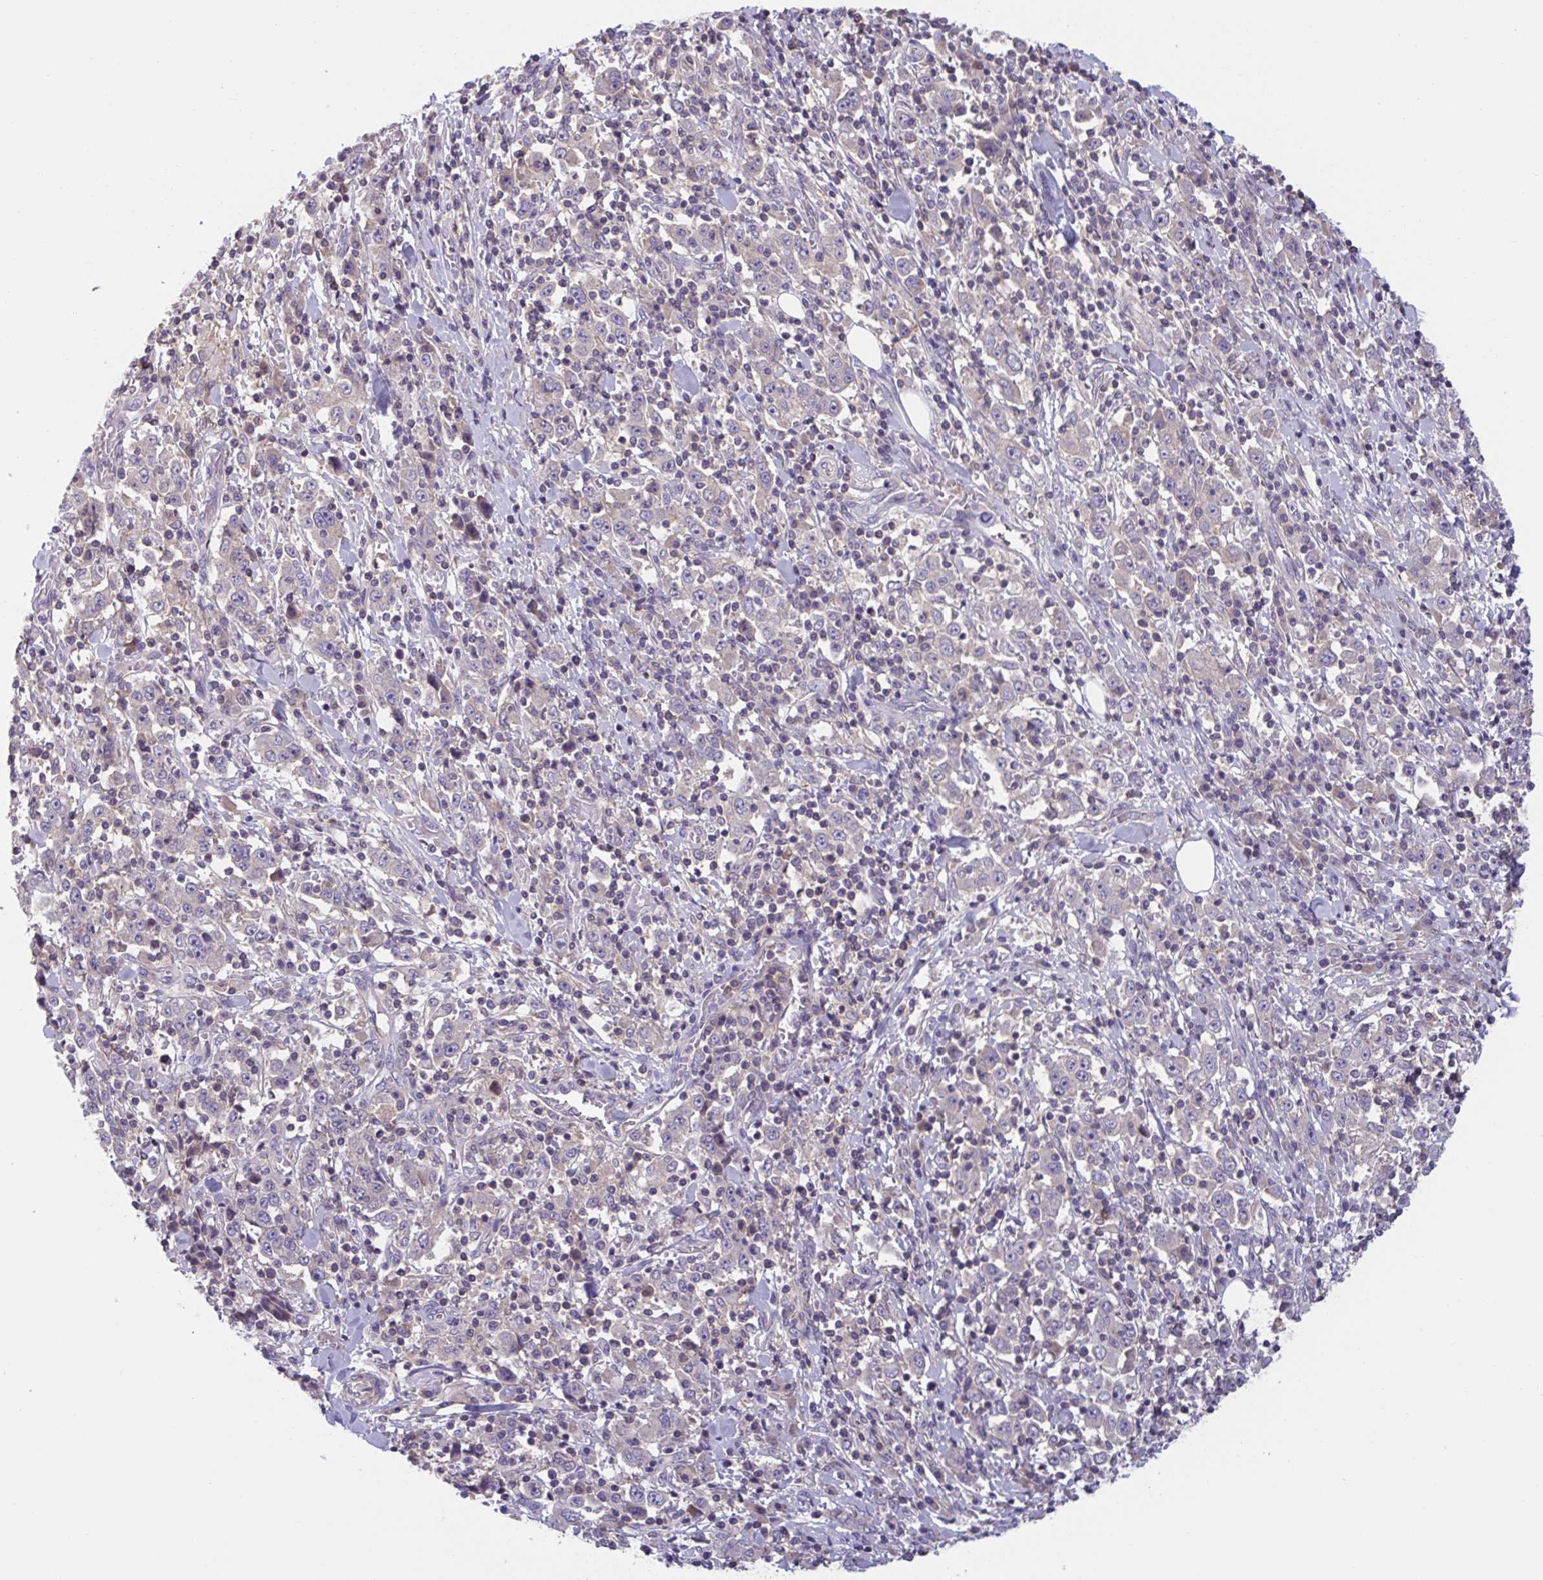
{"staining": {"intensity": "negative", "quantity": "none", "location": "none"}, "tissue": "stomach cancer", "cell_type": "Tumor cells", "image_type": "cancer", "snomed": [{"axis": "morphology", "description": "Normal tissue, NOS"}, {"axis": "morphology", "description": "Adenocarcinoma, NOS"}, {"axis": "topography", "description": "Stomach, upper"}, {"axis": "topography", "description": "Stomach"}], "caption": "A histopathology image of human stomach cancer is negative for staining in tumor cells. The staining was performed using DAB to visualize the protein expression in brown, while the nuclei were stained in blue with hematoxylin (Magnification: 20x).", "gene": "WNT9B", "patient": {"sex": "male", "age": 59}}